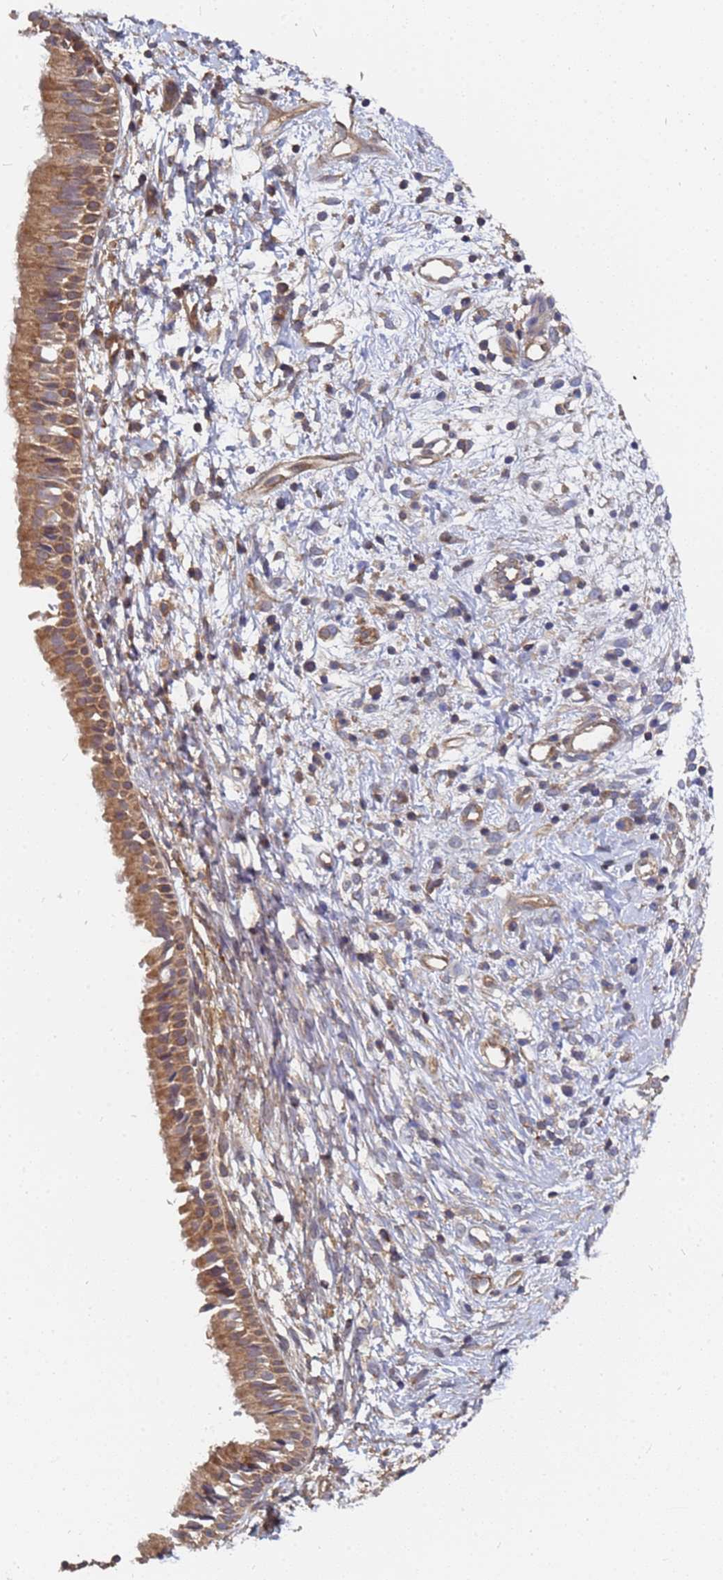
{"staining": {"intensity": "moderate", "quantity": ">75%", "location": "cytoplasmic/membranous"}, "tissue": "nasopharynx", "cell_type": "Respiratory epithelial cells", "image_type": "normal", "snomed": [{"axis": "morphology", "description": "Normal tissue, NOS"}, {"axis": "topography", "description": "Nasopharynx"}], "caption": "A medium amount of moderate cytoplasmic/membranous staining is identified in about >75% of respiratory epithelial cells in normal nasopharynx.", "gene": "ALS2CL", "patient": {"sex": "male", "age": 22}}